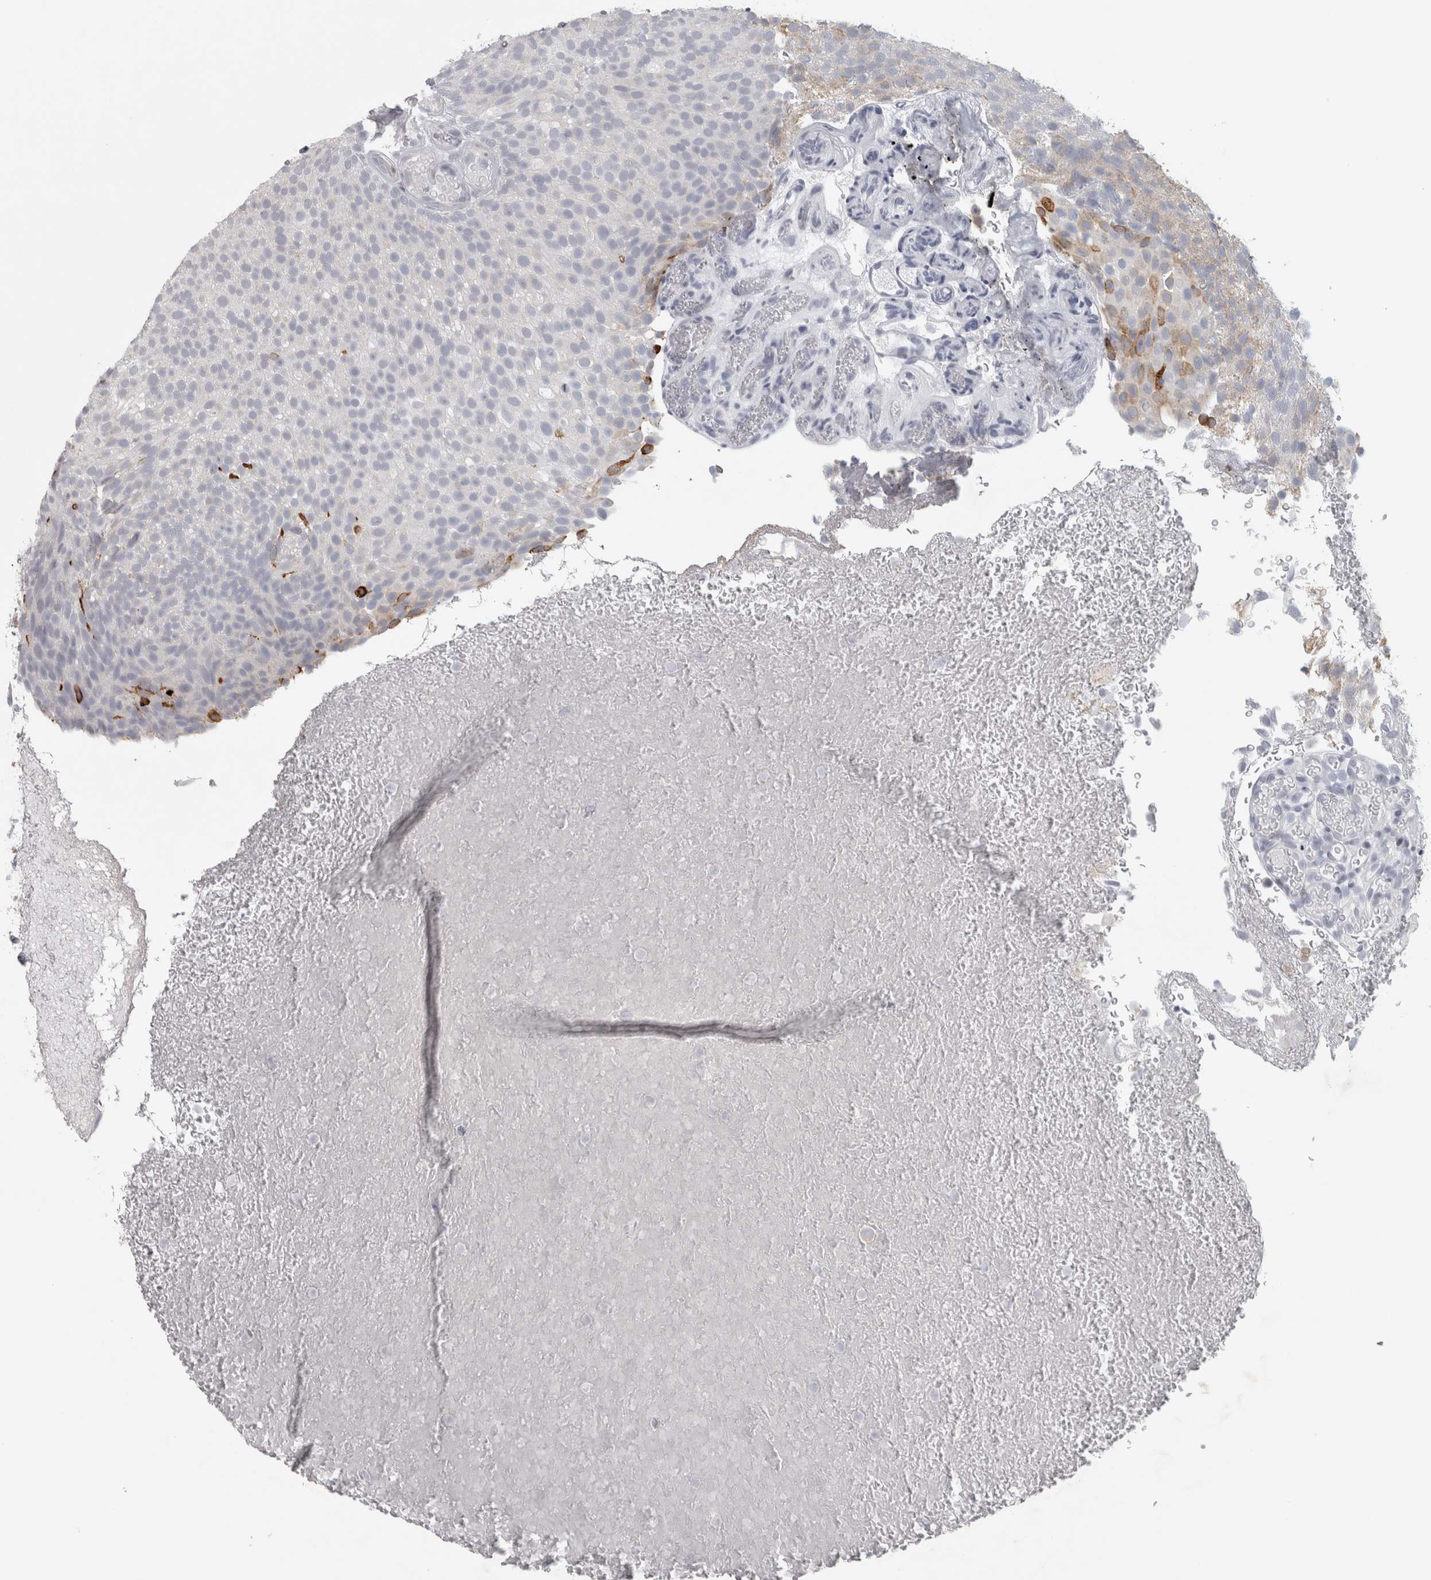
{"staining": {"intensity": "moderate", "quantity": "<25%", "location": "cytoplasmic/membranous"}, "tissue": "urothelial cancer", "cell_type": "Tumor cells", "image_type": "cancer", "snomed": [{"axis": "morphology", "description": "Urothelial carcinoma, Low grade"}, {"axis": "topography", "description": "Urinary bladder"}], "caption": "Protein staining by immunohistochemistry shows moderate cytoplasmic/membranous staining in approximately <25% of tumor cells in urothelial cancer. Ihc stains the protein in brown and the nuclei are stained blue.", "gene": "PTPRN2", "patient": {"sex": "male", "age": 78}}